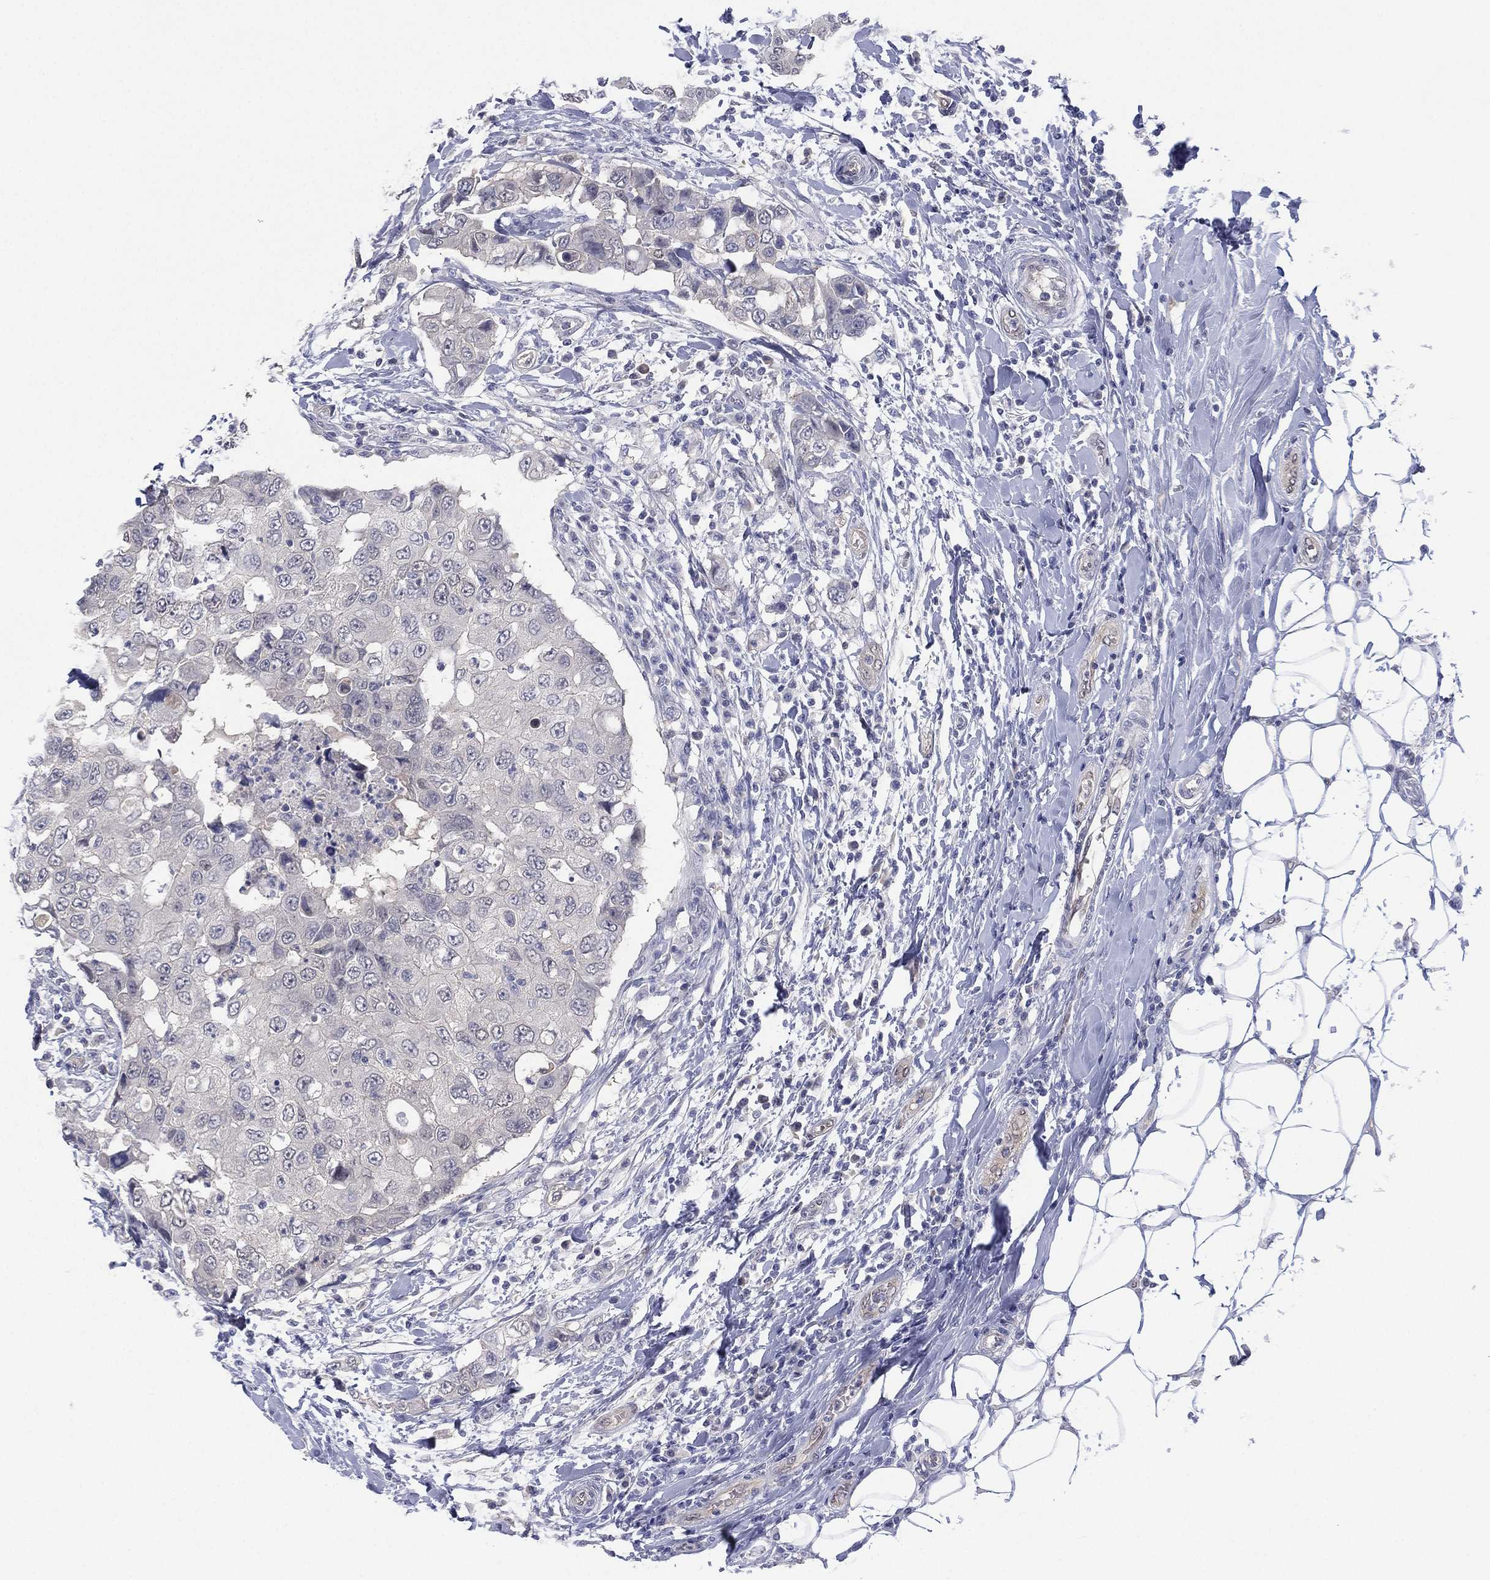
{"staining": {"intensity": "negative", "quantity": "none", "location": "none"}, "tissue": "breast cancer", "cell_type": "Tumor cells", "image_type": "cancer", "snomed": [{"axis": "morphology", "description": "Duct carcinoma"}, {"axis": "topography", "description": "Breast"}], "caption": "Photomicrograph shows no protein staining in tumor cells of breast invasive ductal carcinoma tissue.", "gene": "DDAH1", "patient": {"sex": "female", "age": 27}}